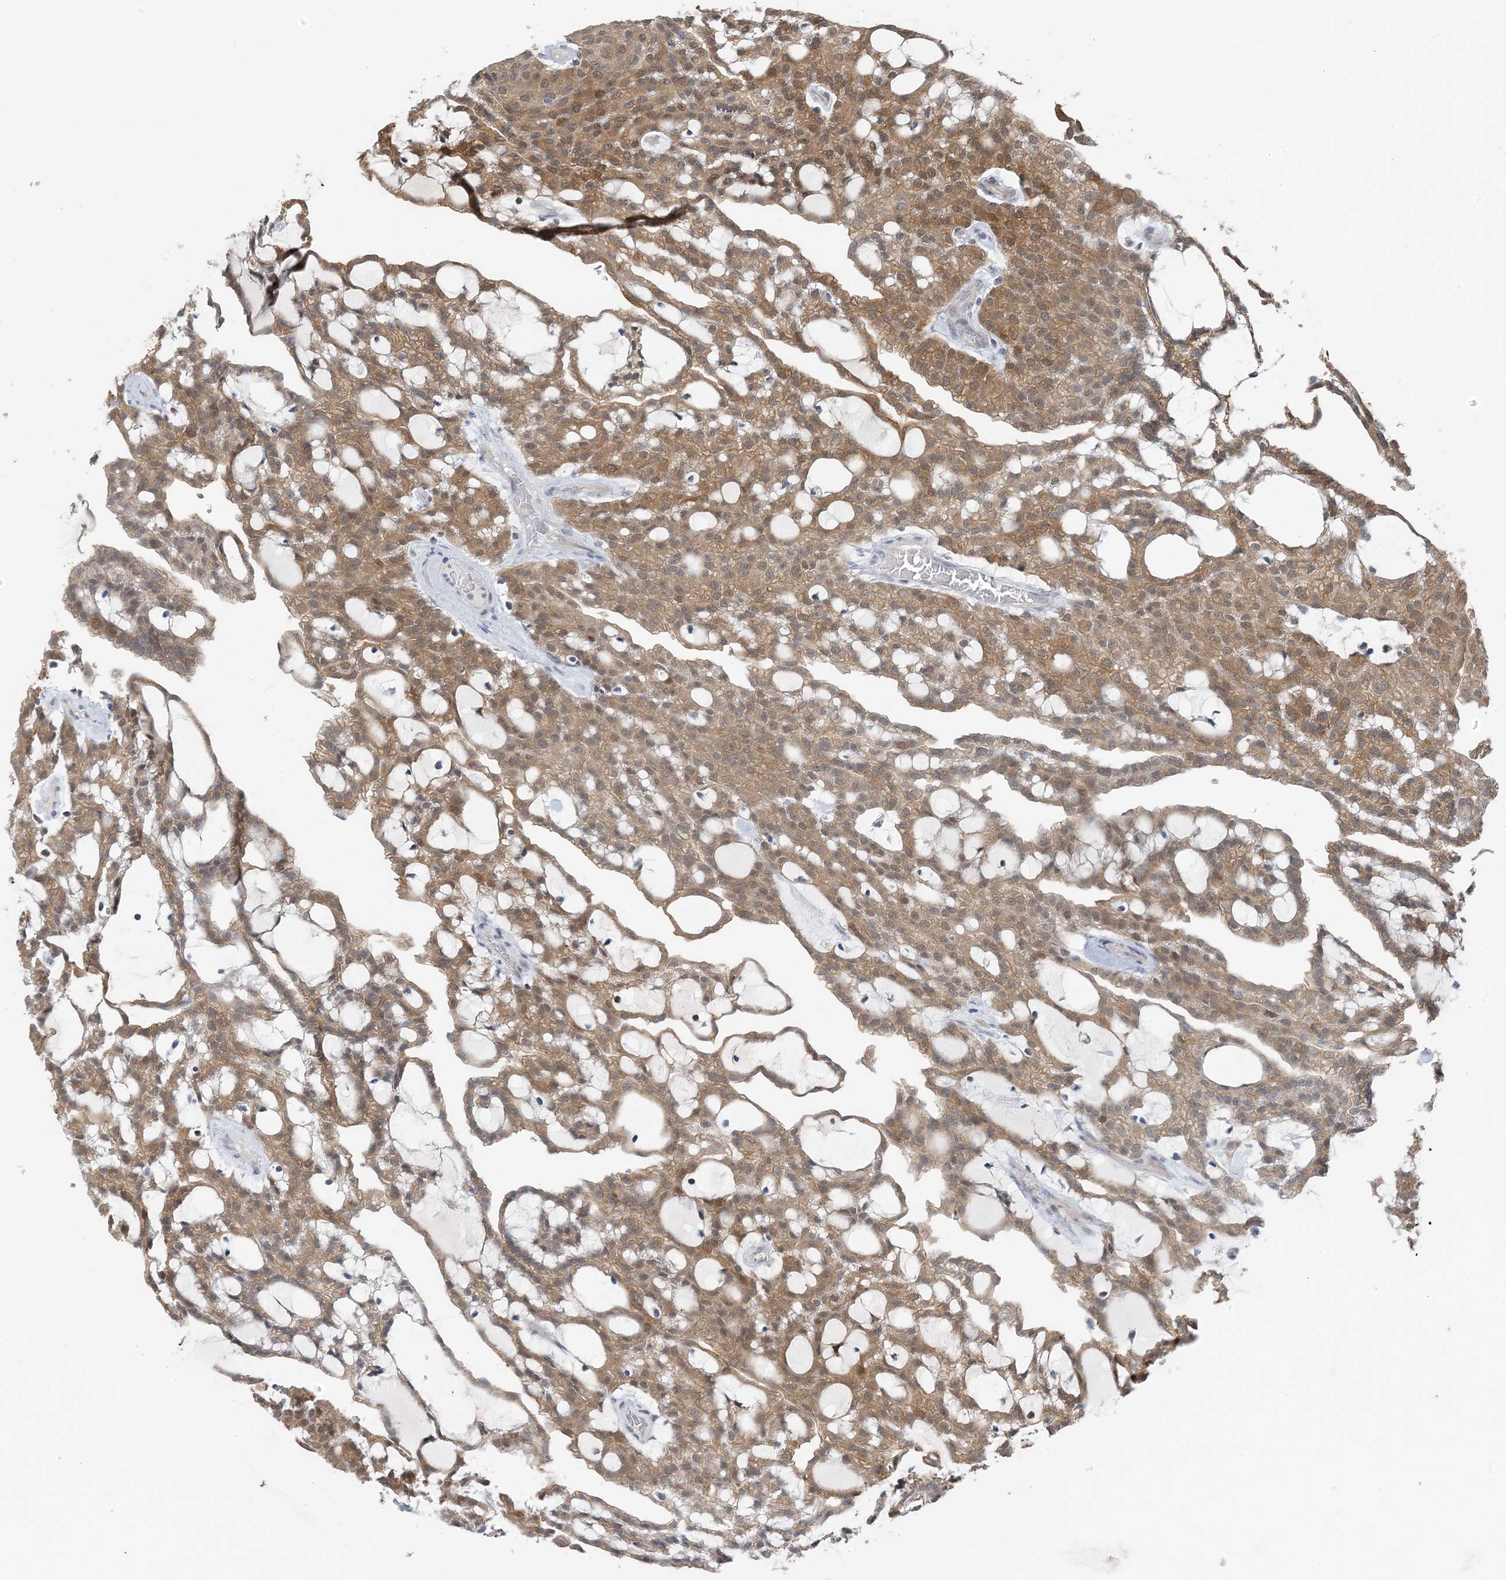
{"staining": {"intensity": "moderate", "quantity": ">75%", "location": "cytoplasmic/membranous,nuclear"}, "tissue": "renal cancer", "cell_type": "Tumor cells", "image_type": "cancer", "snomed": [{"axis": "morphology", "description": "Adenocarcinoma, NOS"}, {"axis": "topography", "description": "Kidney"}], "caption": "Human adenocarcinoma (renal) stained with a protein marker exhibits moderate staining in tumor cells.", "gene": "ZC3H12A", "patient": {"sex": "male", "age": 63}}